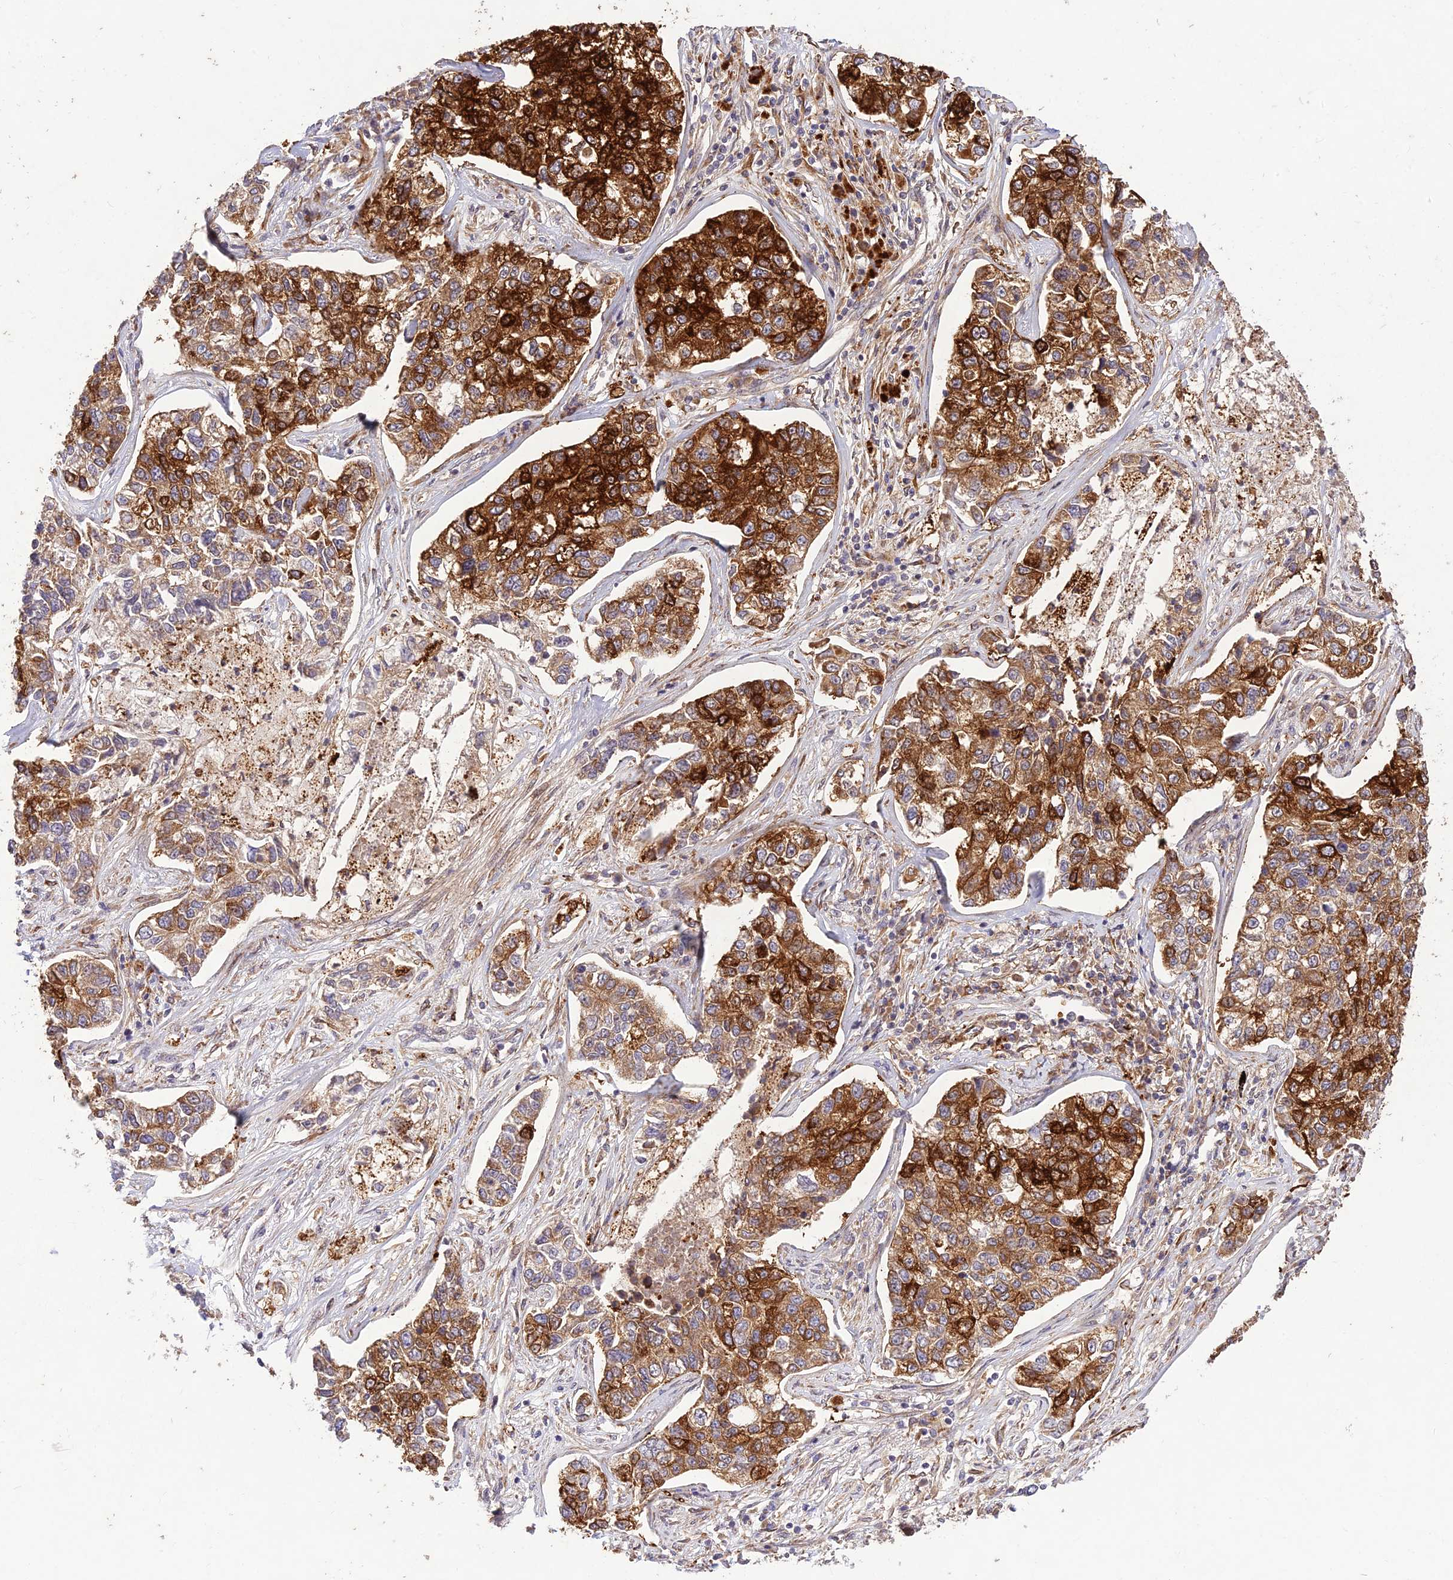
{"staining": {"intensity": "strong", "quantity": "25%-75%", "location": "cytoplasmic/membranous"}, "tissue": "lung cancer", "cell_type": "Tumor cells", "image_type": "cancer", "snomed": [{"axis": "morphology", "description": "Adenocarcinoma, NOS"}, {"axis": "topography", "description": "Lung"}], "caption": "Adenocarcinoma (lung) was stained to show a protein in brown. There is high levels of strong cytoplasmic/membranous staining in about 25%-75% of tumor cells.", "gene": "PPP1R11", "patient": {"sex": "male", "age": 49}}